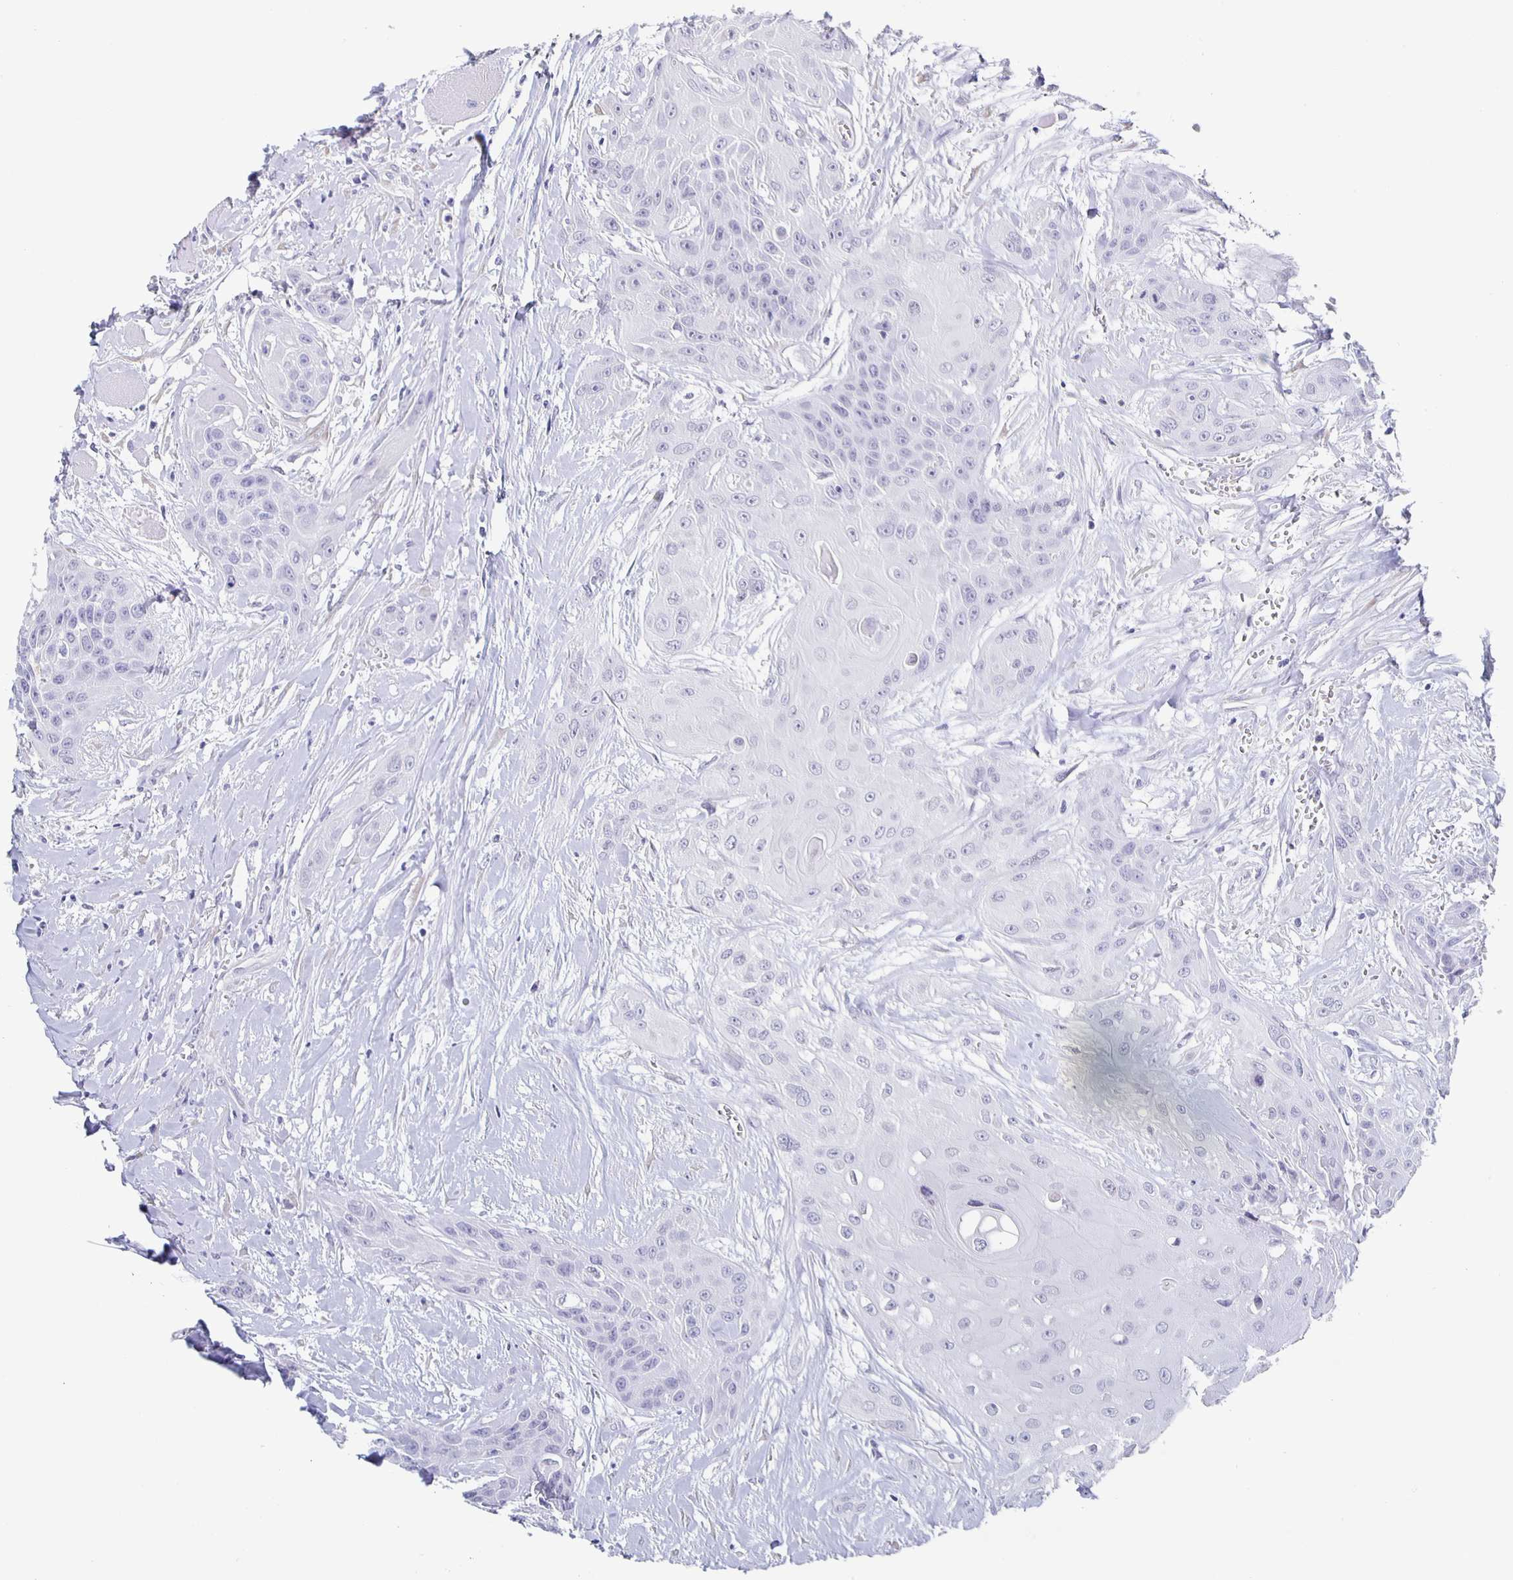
{"staining": {"intensity": "negative", "quantity": "none", "location": "none"}, "tissue": "head and neck cancer", "cell_type": "Tumor cells", "image_type": "cancer", "snomed": [{"axis": "morphology", "description": "Squamous cell carcinoma, NOS"}, {"axis": "topography", "description": "Head-Neck"}], "caption": "Tumor cells are negative for brown protein staining in squamous cell carcinoma (head and neck). Brightfield microscopy of IHC stained with DAB (3,3'-diaminobenzidine) (brown) and hematoxylin (blue), captured at high magnification.", "gene": "CCDC17", "patient": {"sex": "female", "age": 73}}